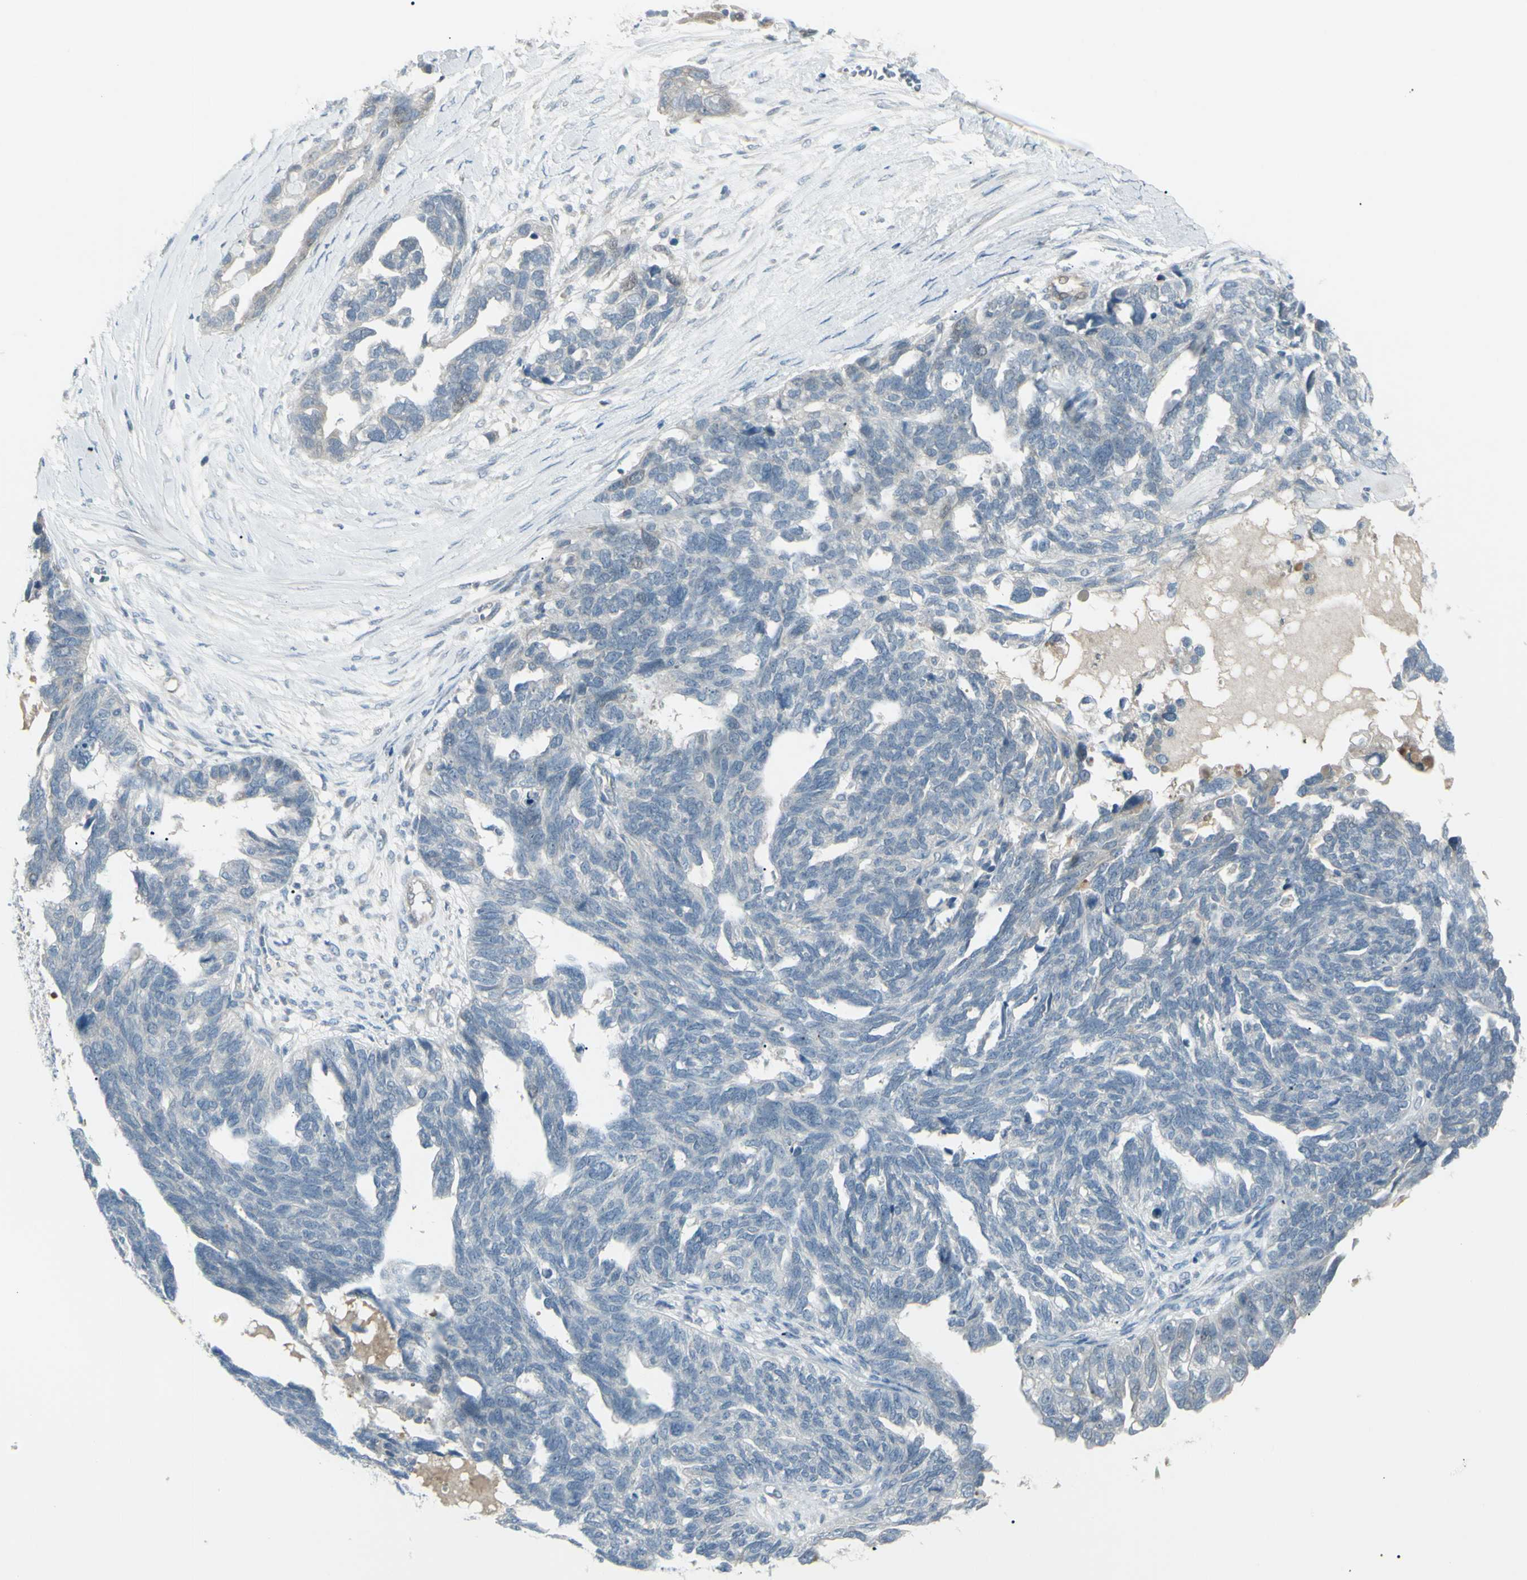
{"staining": {"intensity": "negative", "quantity": "none", "location": "none"}, "tissue": "ovarian cancer", "cell_type": "Tumor cells", "image_type": "cancer", "snomed": [{"axis": "morphology", "description": "Cystadenocarcinoma, serous, NOS"}, {"axis": "topography", "description": "Ovary"}], "caption": "There is no significant staining in tumor cells of ovarian serous cystadenocarcinoma.", "gene": "SH3GL2", "patient": {"sex": "female", "age": 79}}